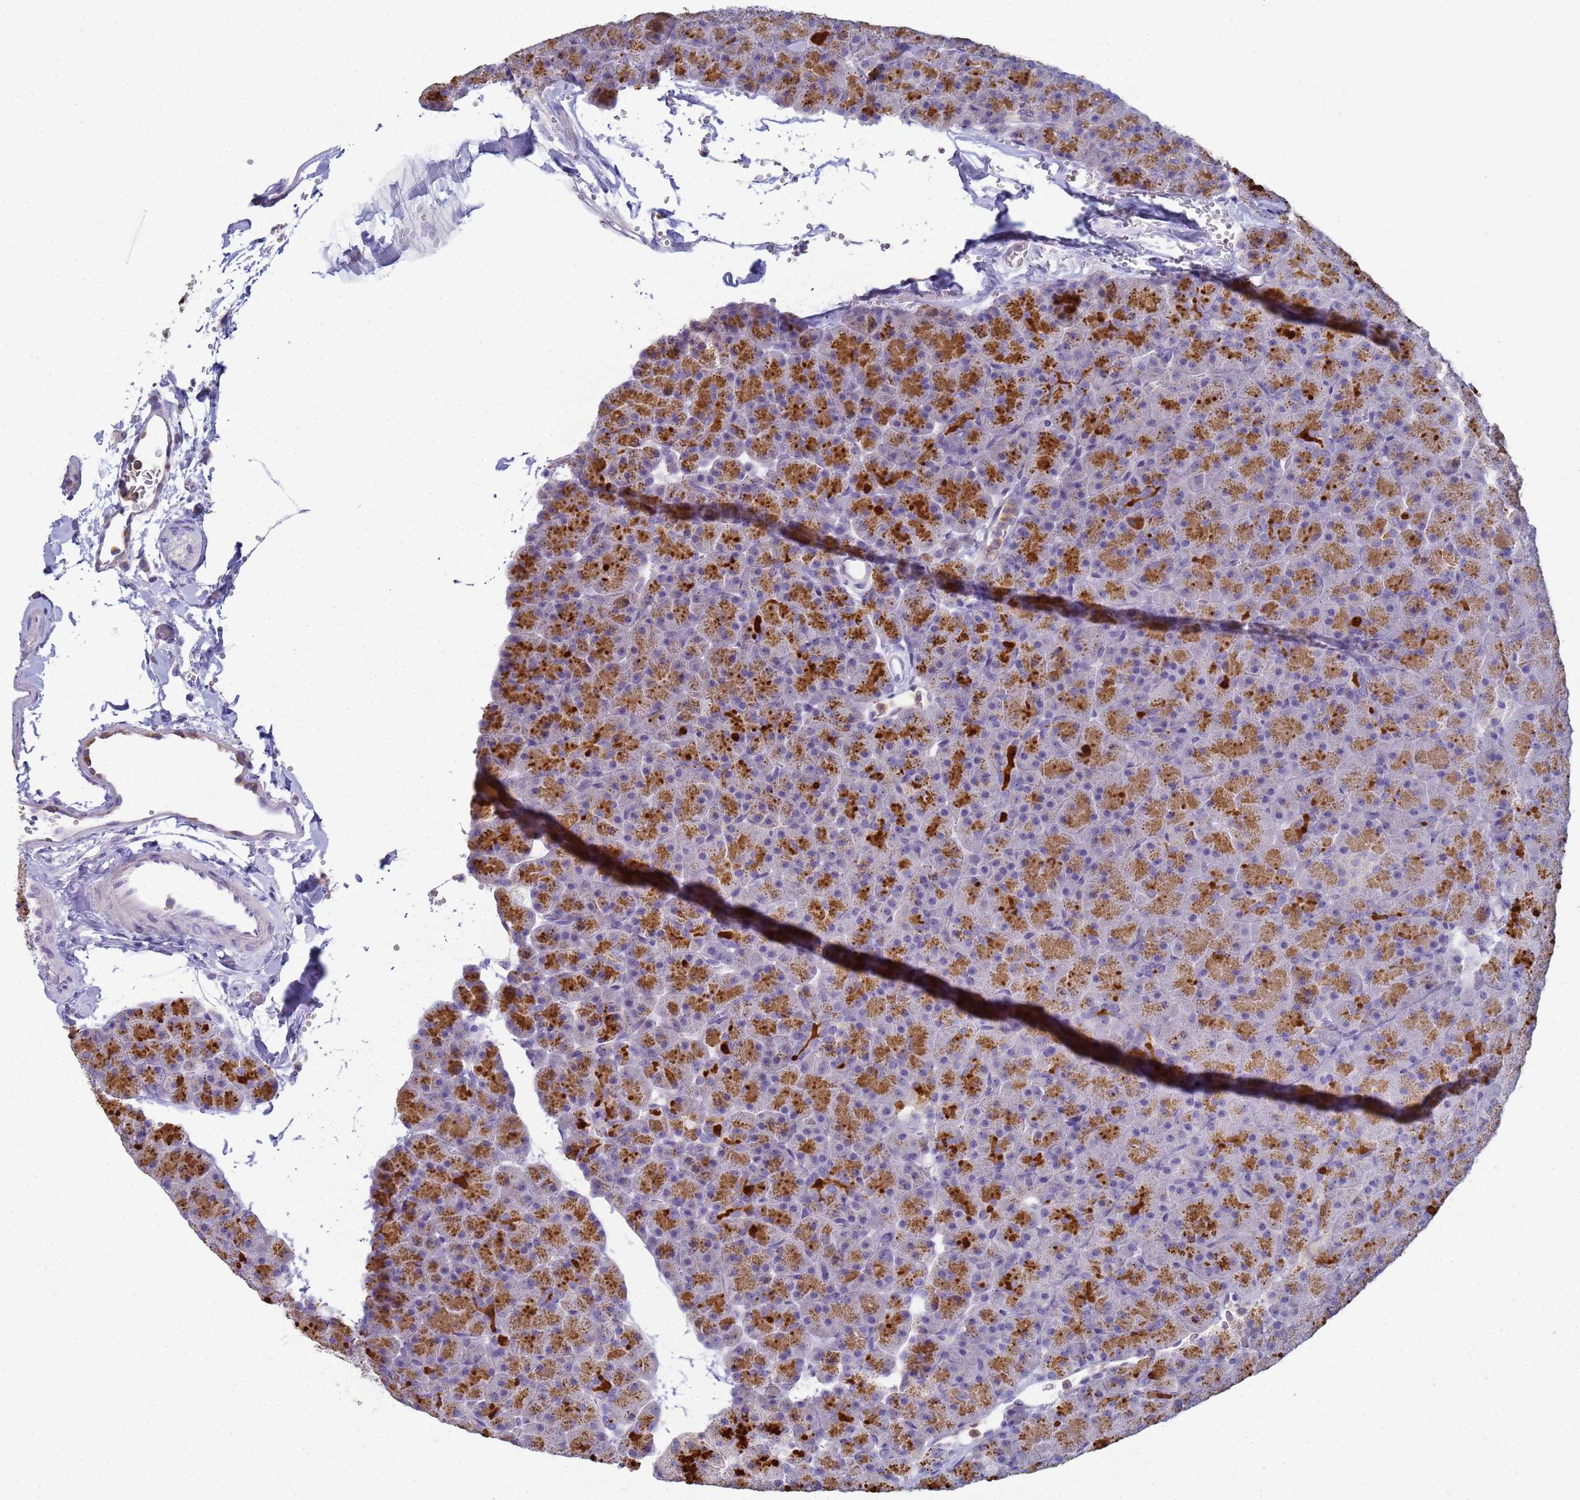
{"staining": {"intensity": "strong", "quantity": ">75%", "location": "cytoplasmic/membranous"}, "tissue": "pancreas", "cell_type": "Exocrine glandular cells", "image_type": "normal", "snomed": [{"axis": "morphology", "description": "Normal tissue, NOS"}, {"axis": "topography", "description": "Pancreas"}], "caption": "A high amount of strong cytoplasmic/membranous staining is identified in about >75% of exocrine glandular cells in unremarkable pancreas. (DAB IHC, brown staining for protein, blue staining for nuclei).", "gene": "CR1", "patient": {"sex": "male", "age": 36}}